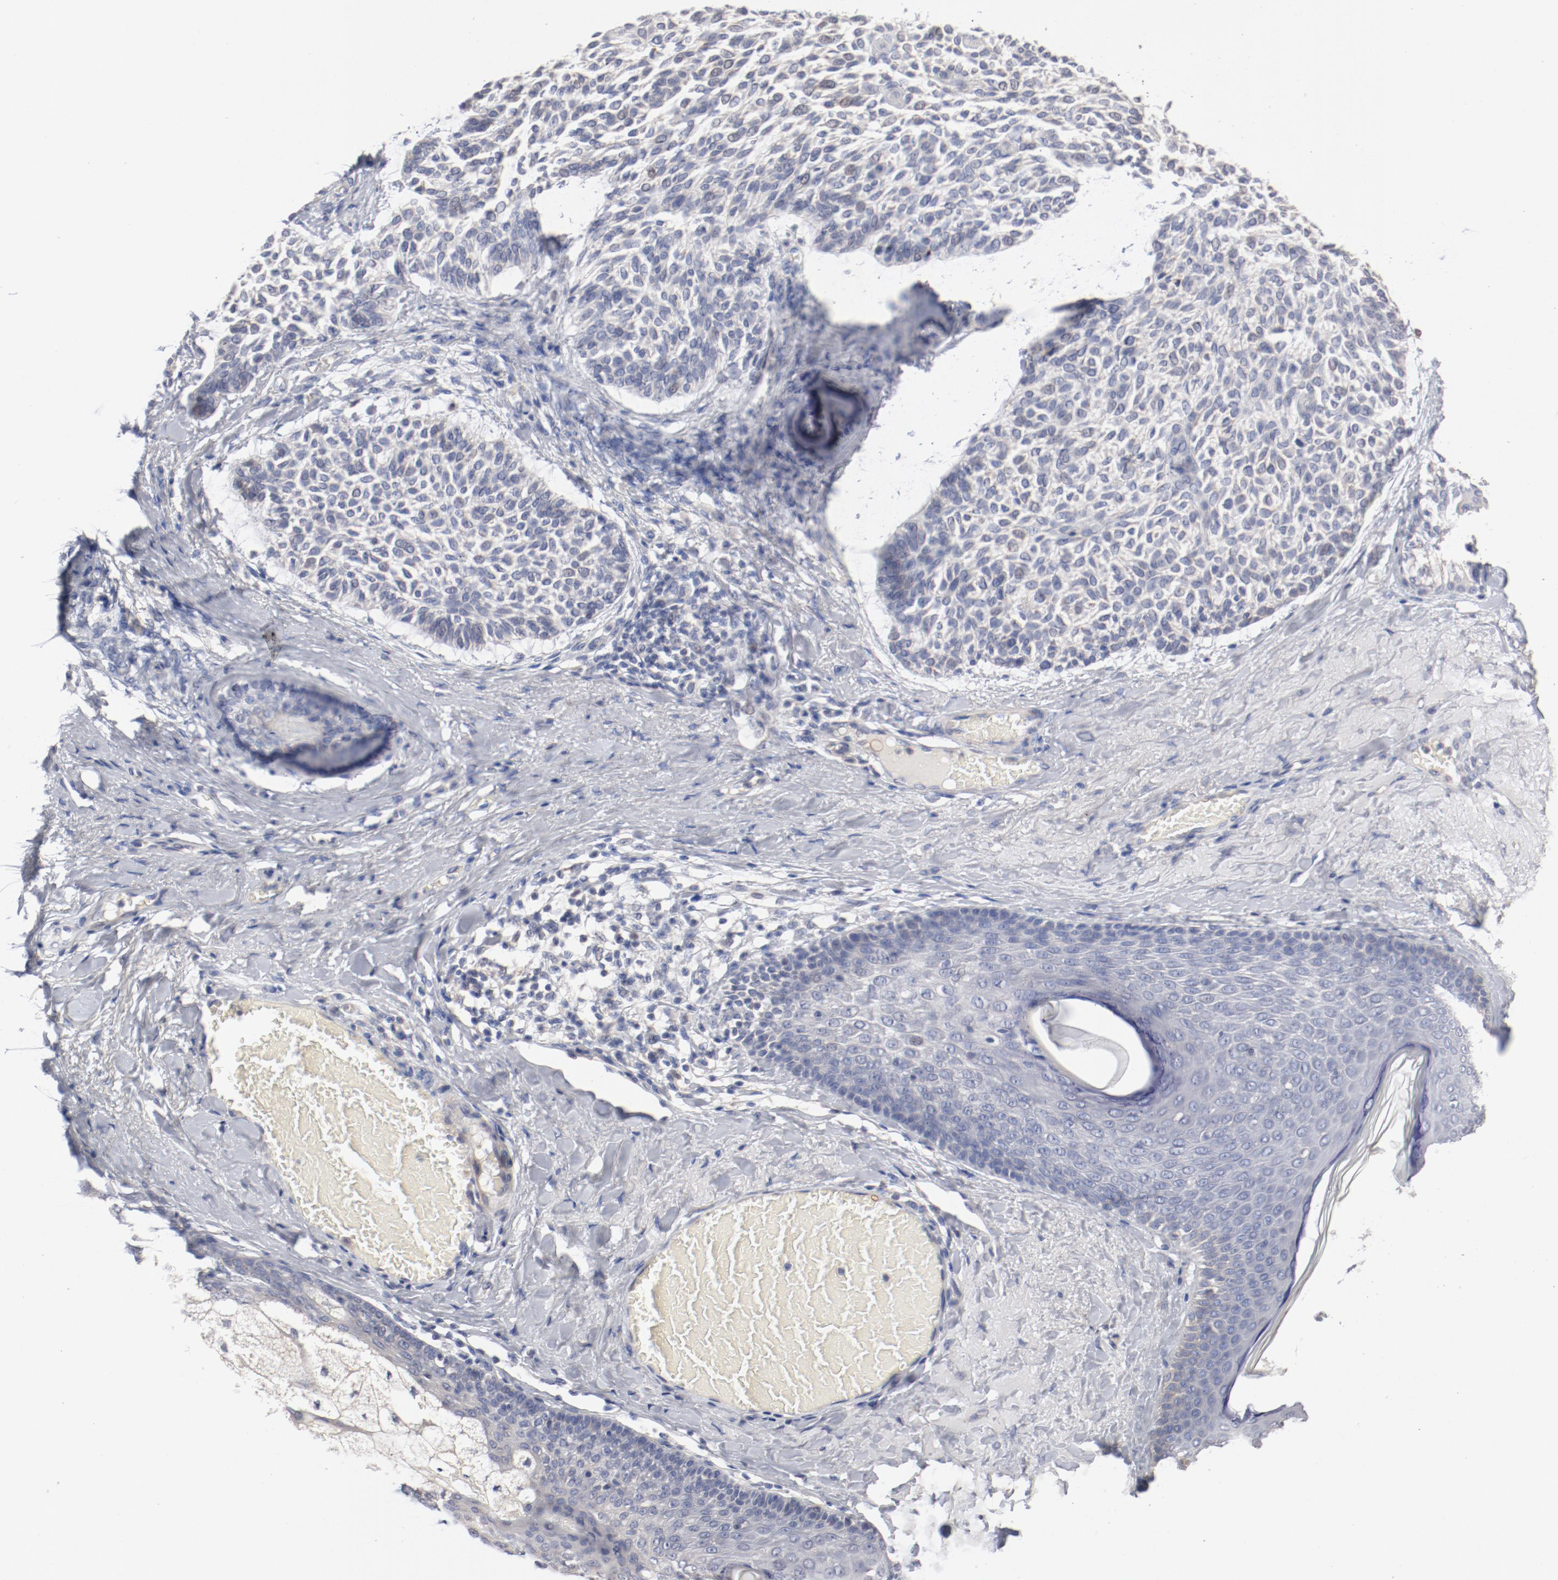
{"staining": {"intensity": "negative", "quantity": "none", "location": "none"}, "tissue": "skin cancer", "cell_type": "Tumor cells", "image_type": "cancer", "snomed": [{"axis": "morphology", "description": "Normal tissue, NOS"}, {"axis": "morphology", "description": "Basal cell carcinoma"}, {"axis": "topography", "description": "Skin"}], "caption": "Protein analysis of skin cancer demonstrates no significant staining in tumor cells.", "gene": "AK7", "patient": {"sex": "female", "age": 70}}